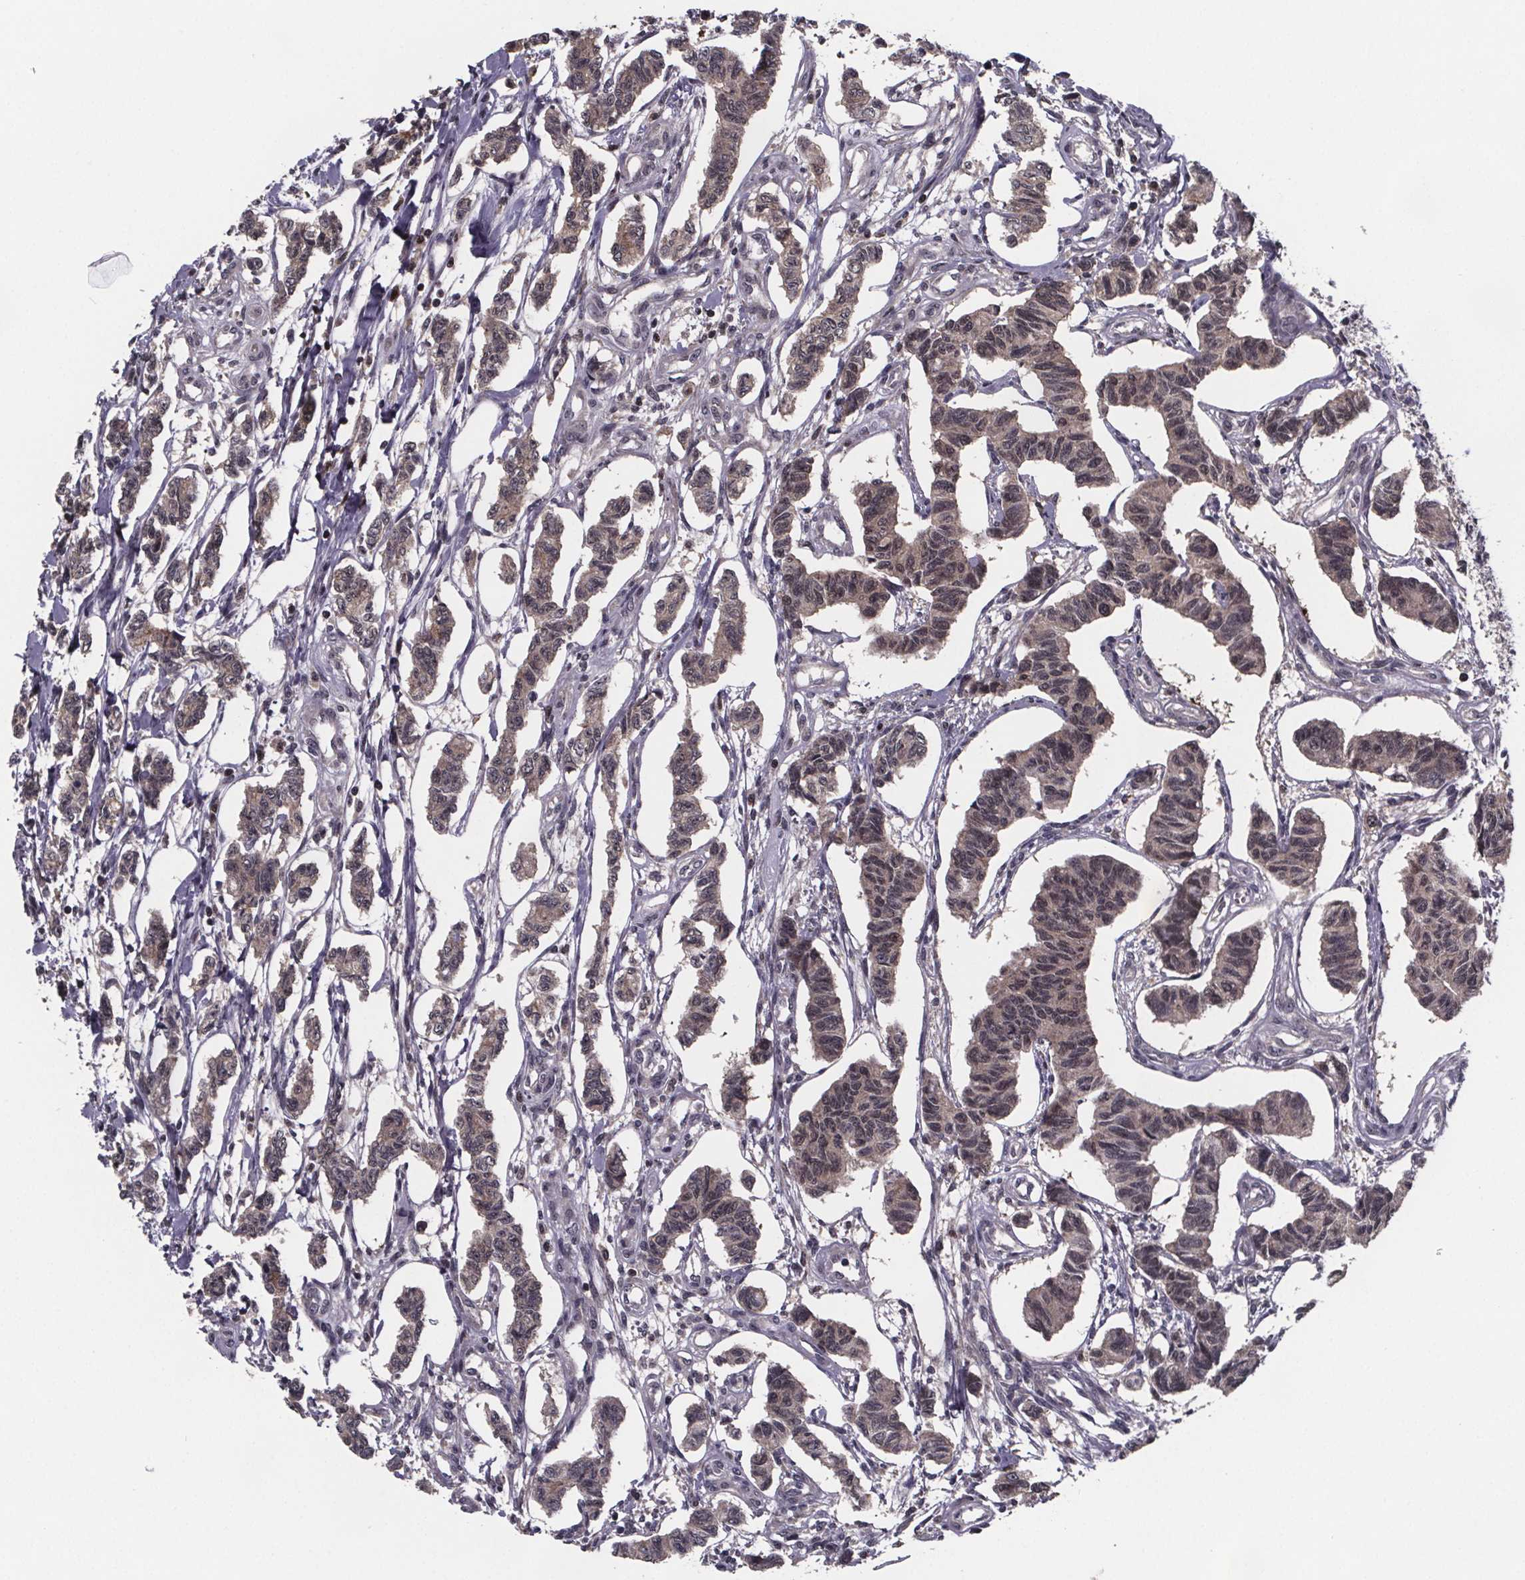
{"staining": {"intensity": "weak", "quantity": "25%-75%", "location": "cytoplasmic/membranous"}, "tissue": "carcinoid", "cell_type": "Tumor cells", "image_type": "cancer", "snomed": [{"axis": "morphology", "description": "Carcinoid, malignant, NOS"}, {"axis": "topography", "description": "Kidney"}], "caption": "Carcinoid (malignant) stained with immunohistochemistry (IHC) reveals weak cytoplasmic/membranous expression in about 25%-75% of tumor cells.", "gene": "FN3KRP", "patient": {"sex": "female", "age": 41}}